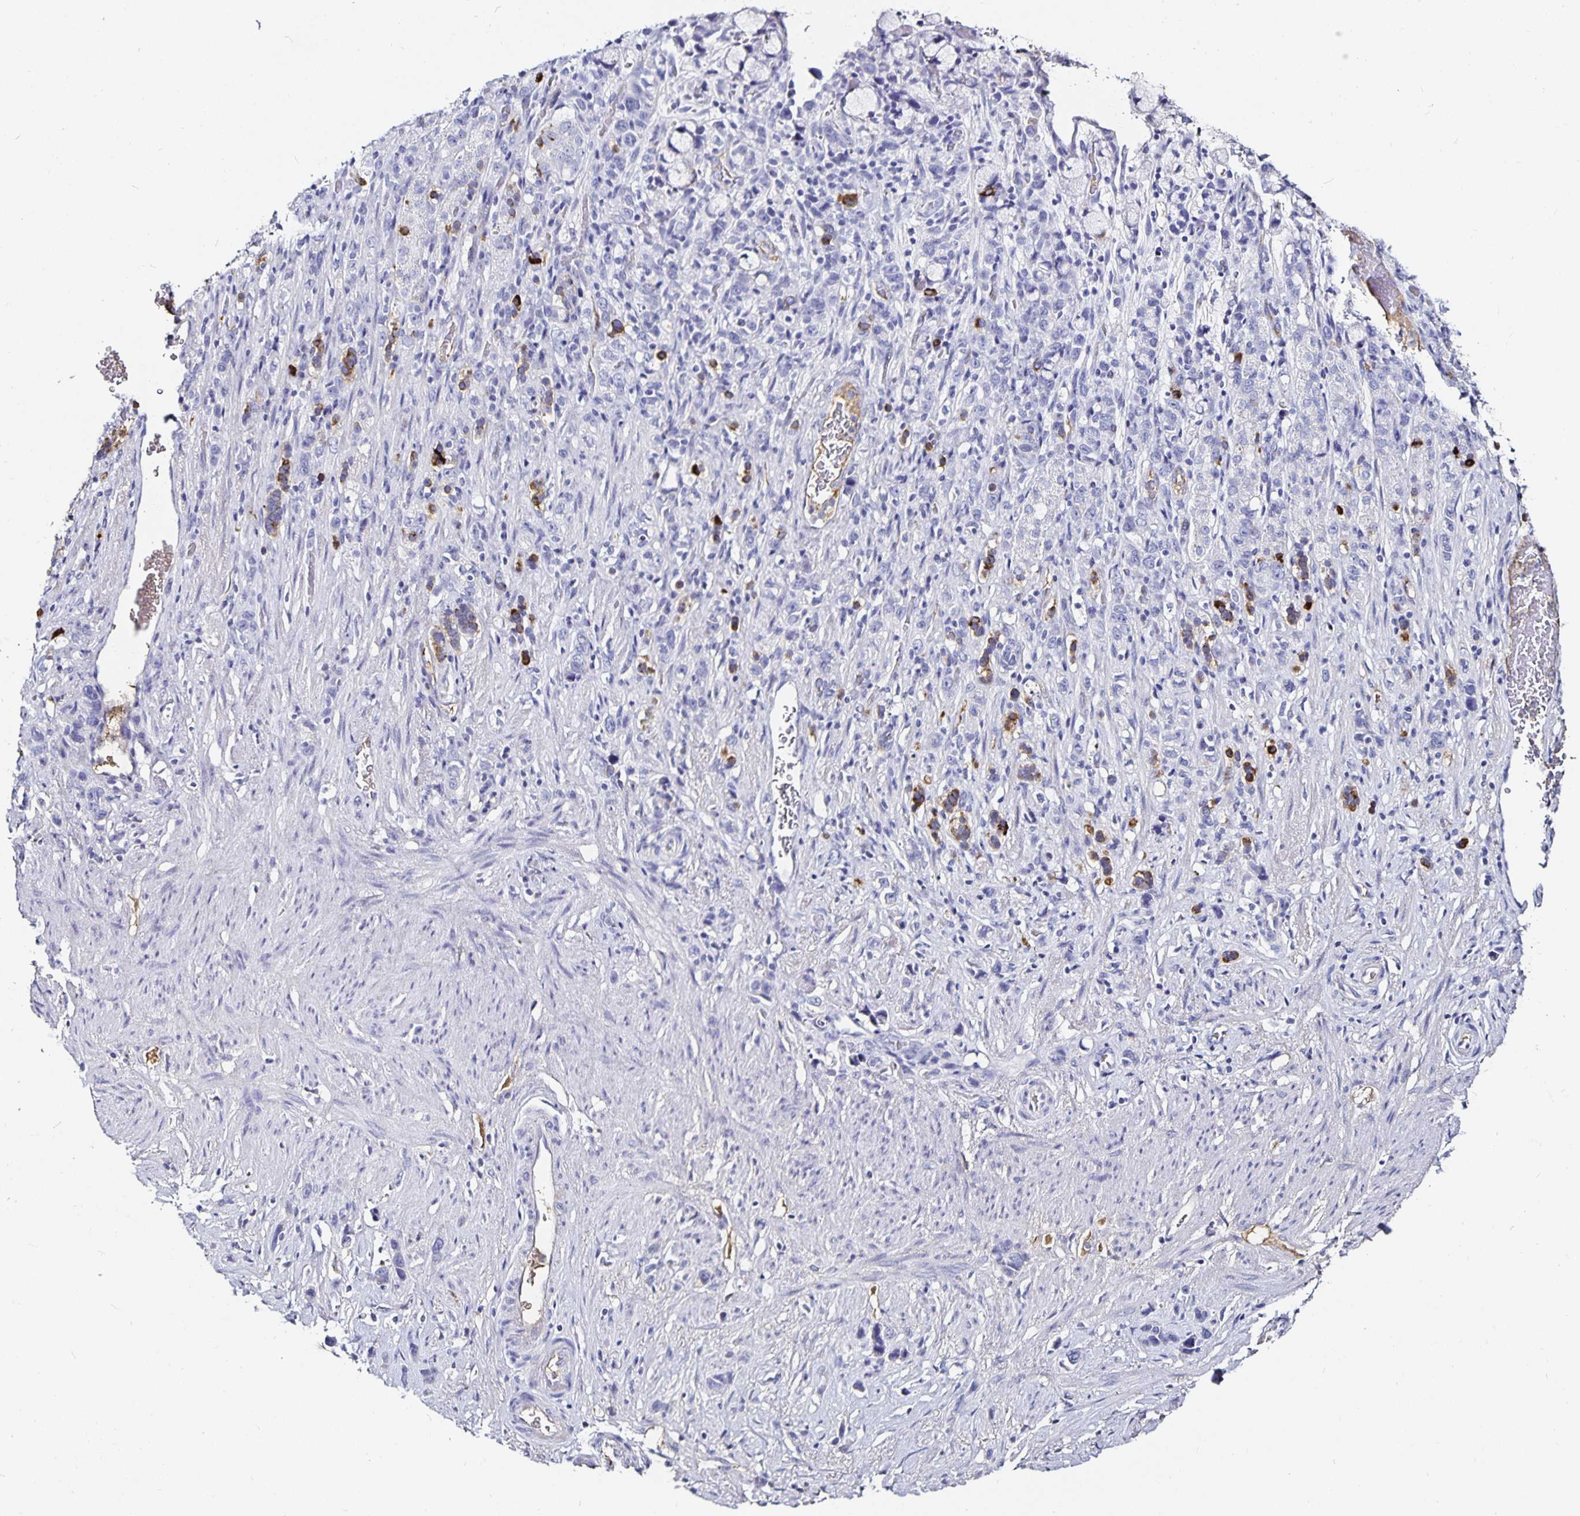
{"staining": {"intensity": "moderate", "quantity": "<25%", "location": "cytoplasmic/membranous"}, "tissue": "stomach cancer", "cell_type": "Tumor cells", "image_type": "cancer", "snomed": [{"axis": "morphology", "description": "Adenocarcinoma, NOS"}, {"axis": "topography", "description": "Stomach"}], "caption": "An immunohistochemistry micrograph of neoplastic tissue is shown. Protein staining in brown shows moderate cytoplasmic/membranous positivity in stomach cancer (adenocarcinoma) within tumor cells.", "gene": "TTR", "patient": {"sex": "female", "age": 65}}